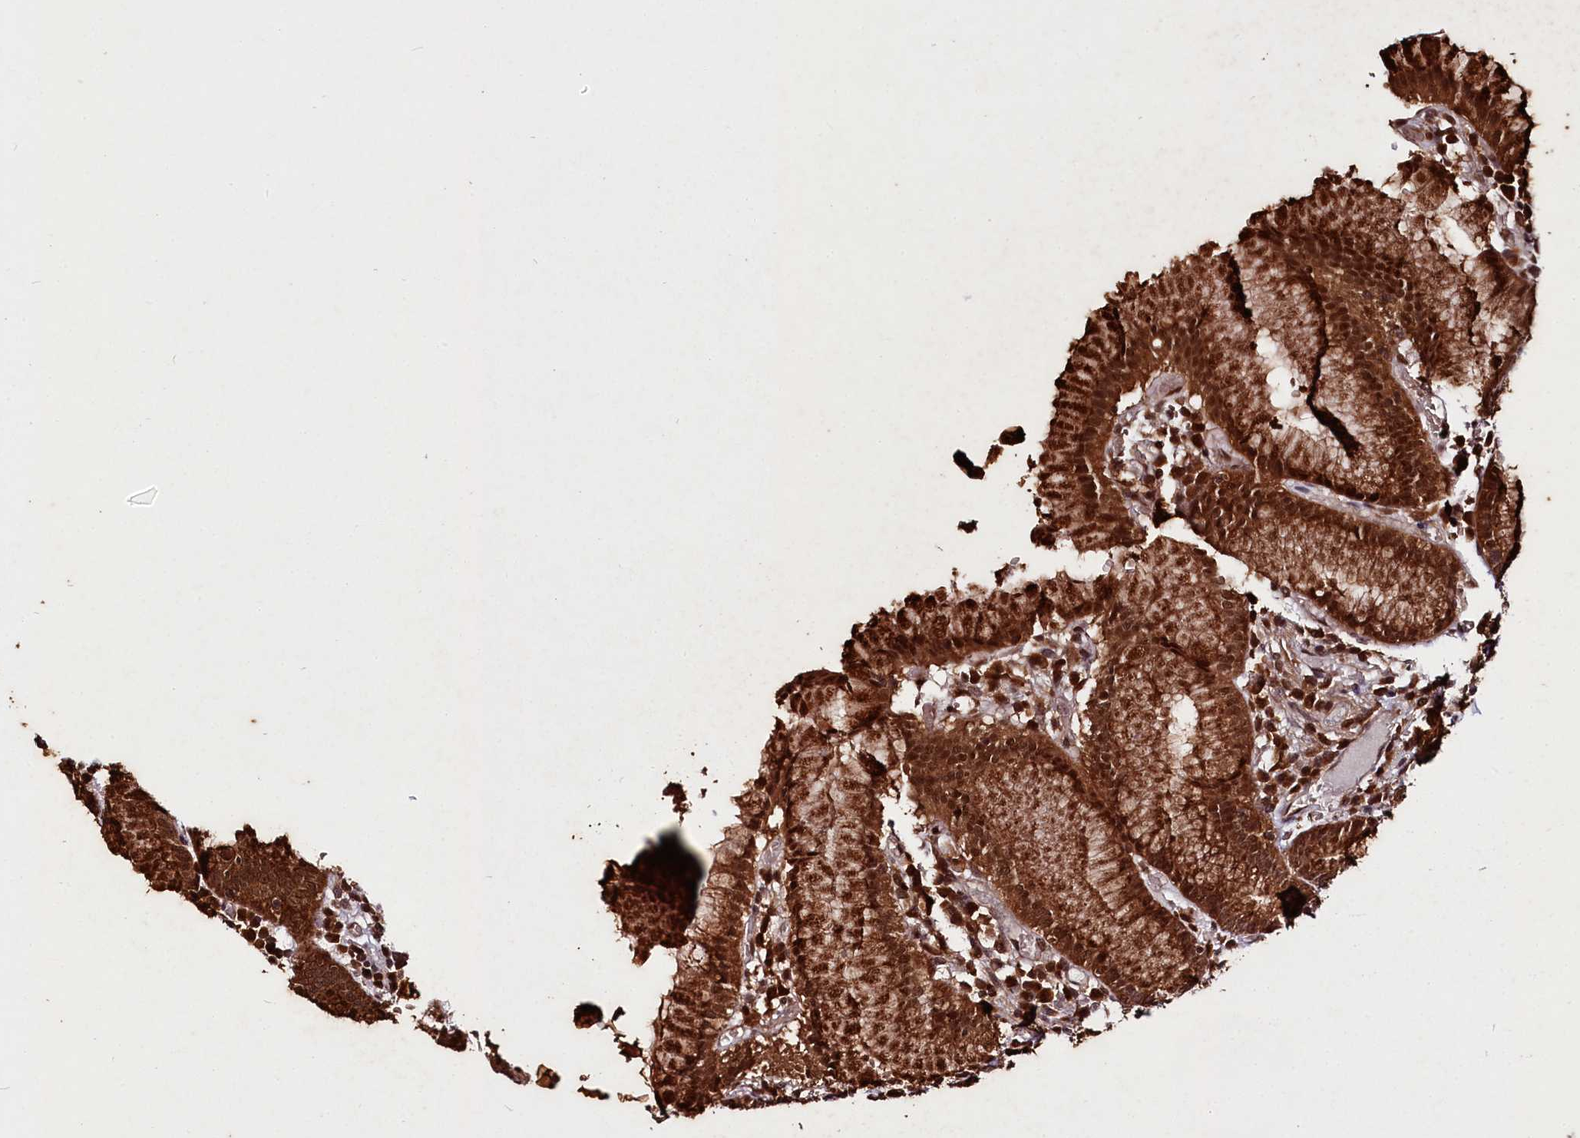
{"staining": {"intensity": "strong", "quantity": ">75%", "location": "cytoplasmic/membranous,nuclear"}, "tissue": "stomach", "cell_type": "Glandular cells", "image_type": "normal", "snomed": [{"axis": "morphology", "description": "Normal tissue, NOS"}, {"axis": "topography", "description": "Stomach"}], "caption": "A micrograph of human stomach stained for a protein reveals strong cytoplasmic/membranous,nuclear brown staining in glandular cells. (DAB (3,3'-diaminobenzidine) IHC, brown staining for protein, blue staining for nuclei).", "gene": "UBE3A", "patient": {"sex": "male", "age": 55}}